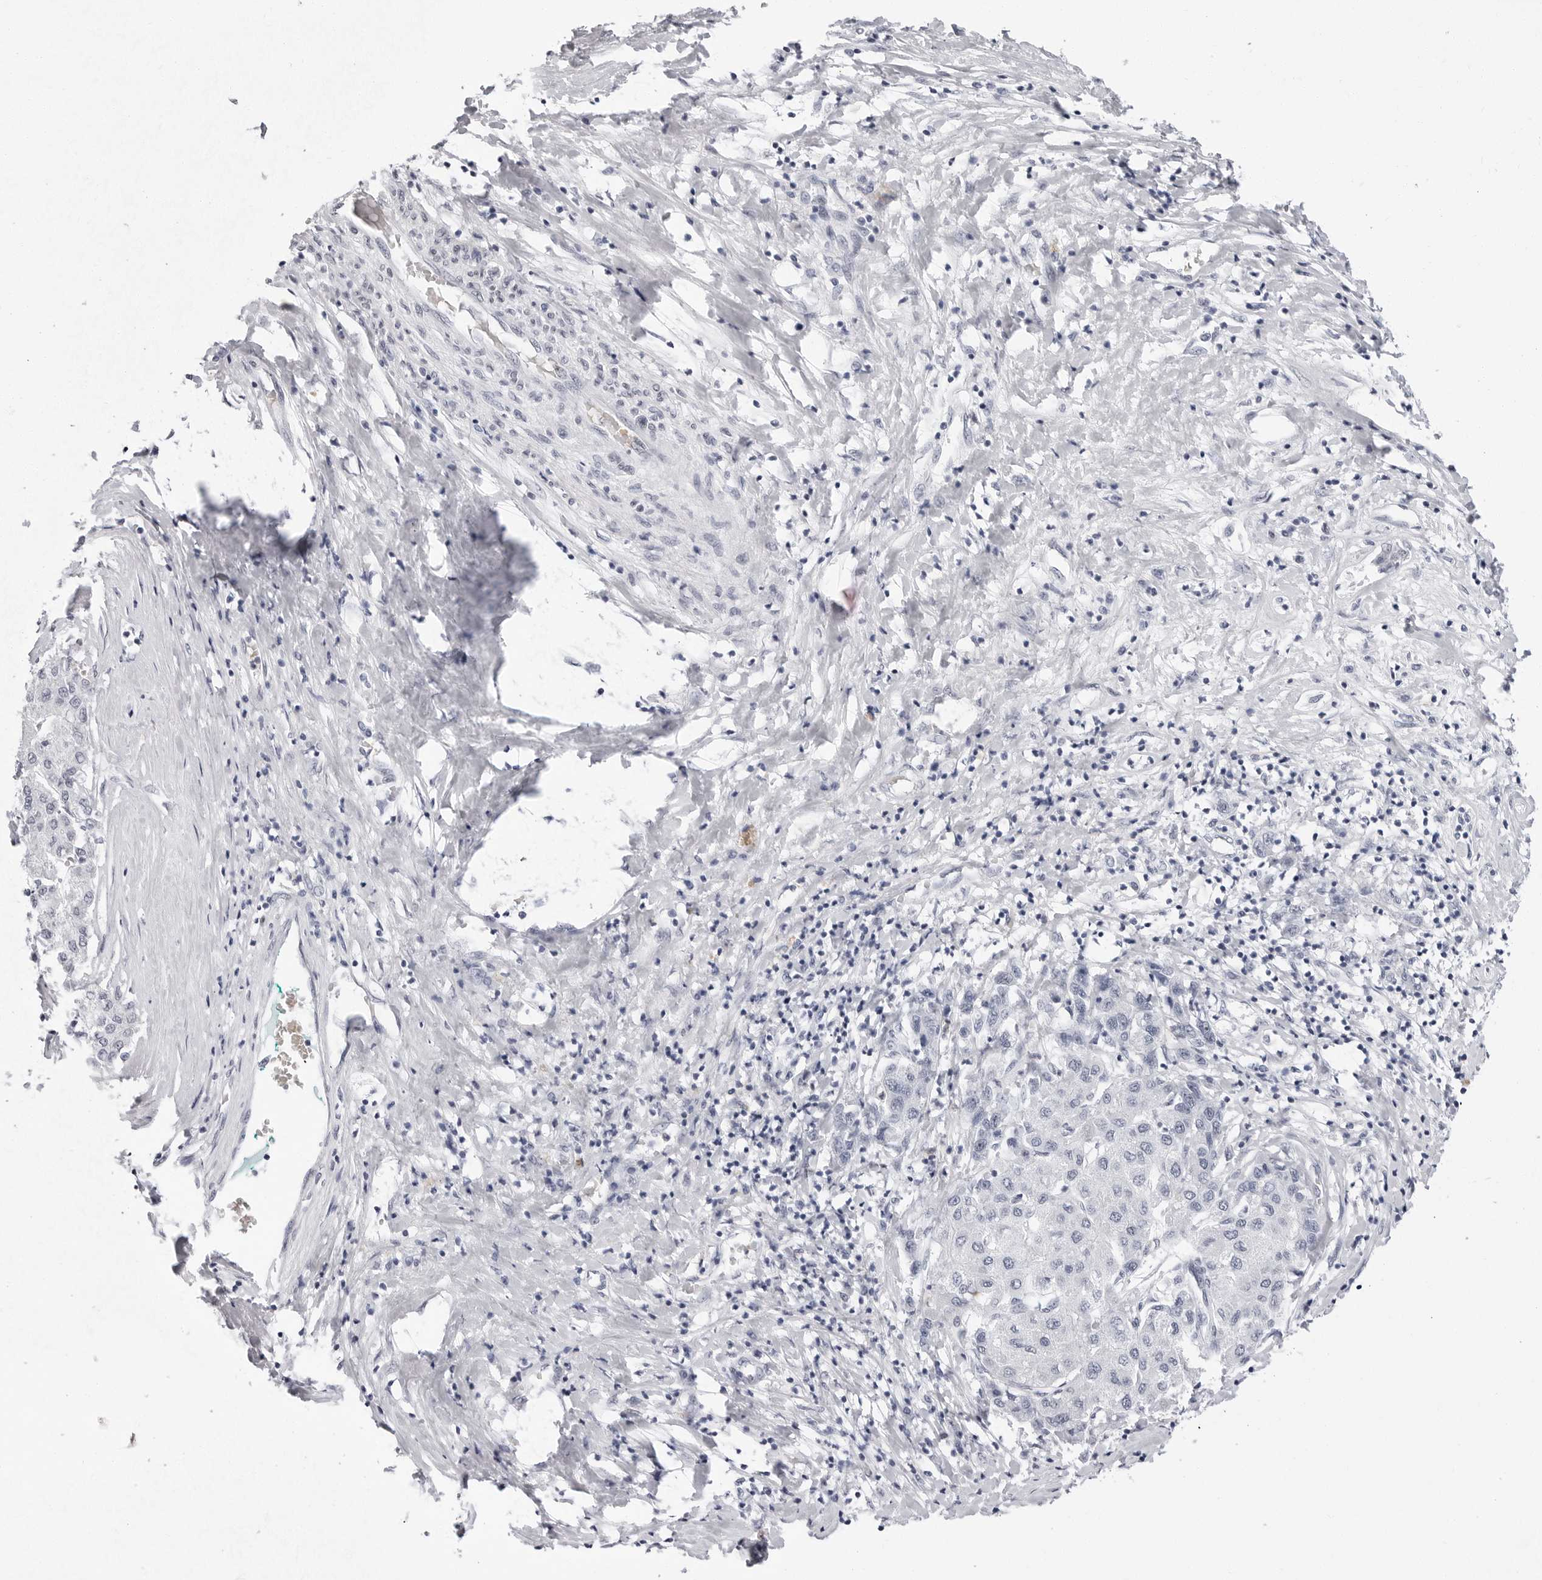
{"staining": {"intensity": "negative", "quantity": "none", "location": "none"}, "tissue": "liver cancer", "cell_type": "Tumor cells", "image_type": "cancer", "snomed": [{"axis": "morphology", "description": "Carcinoma, Hepatocellular, NOS"}, {"axis": "topography", "description": "Liver"}], "caption": "High magnification brightfield microscopy of hepatocellular carcinoma (liver) stained with DAB (3,3'-diaminobenzidine) (brown) and counterstained with hematoxylin (blue): tumor cells show no significant positivity.", "gene": "VEZF1", "patient": {"sex": "male", "age": 65}}